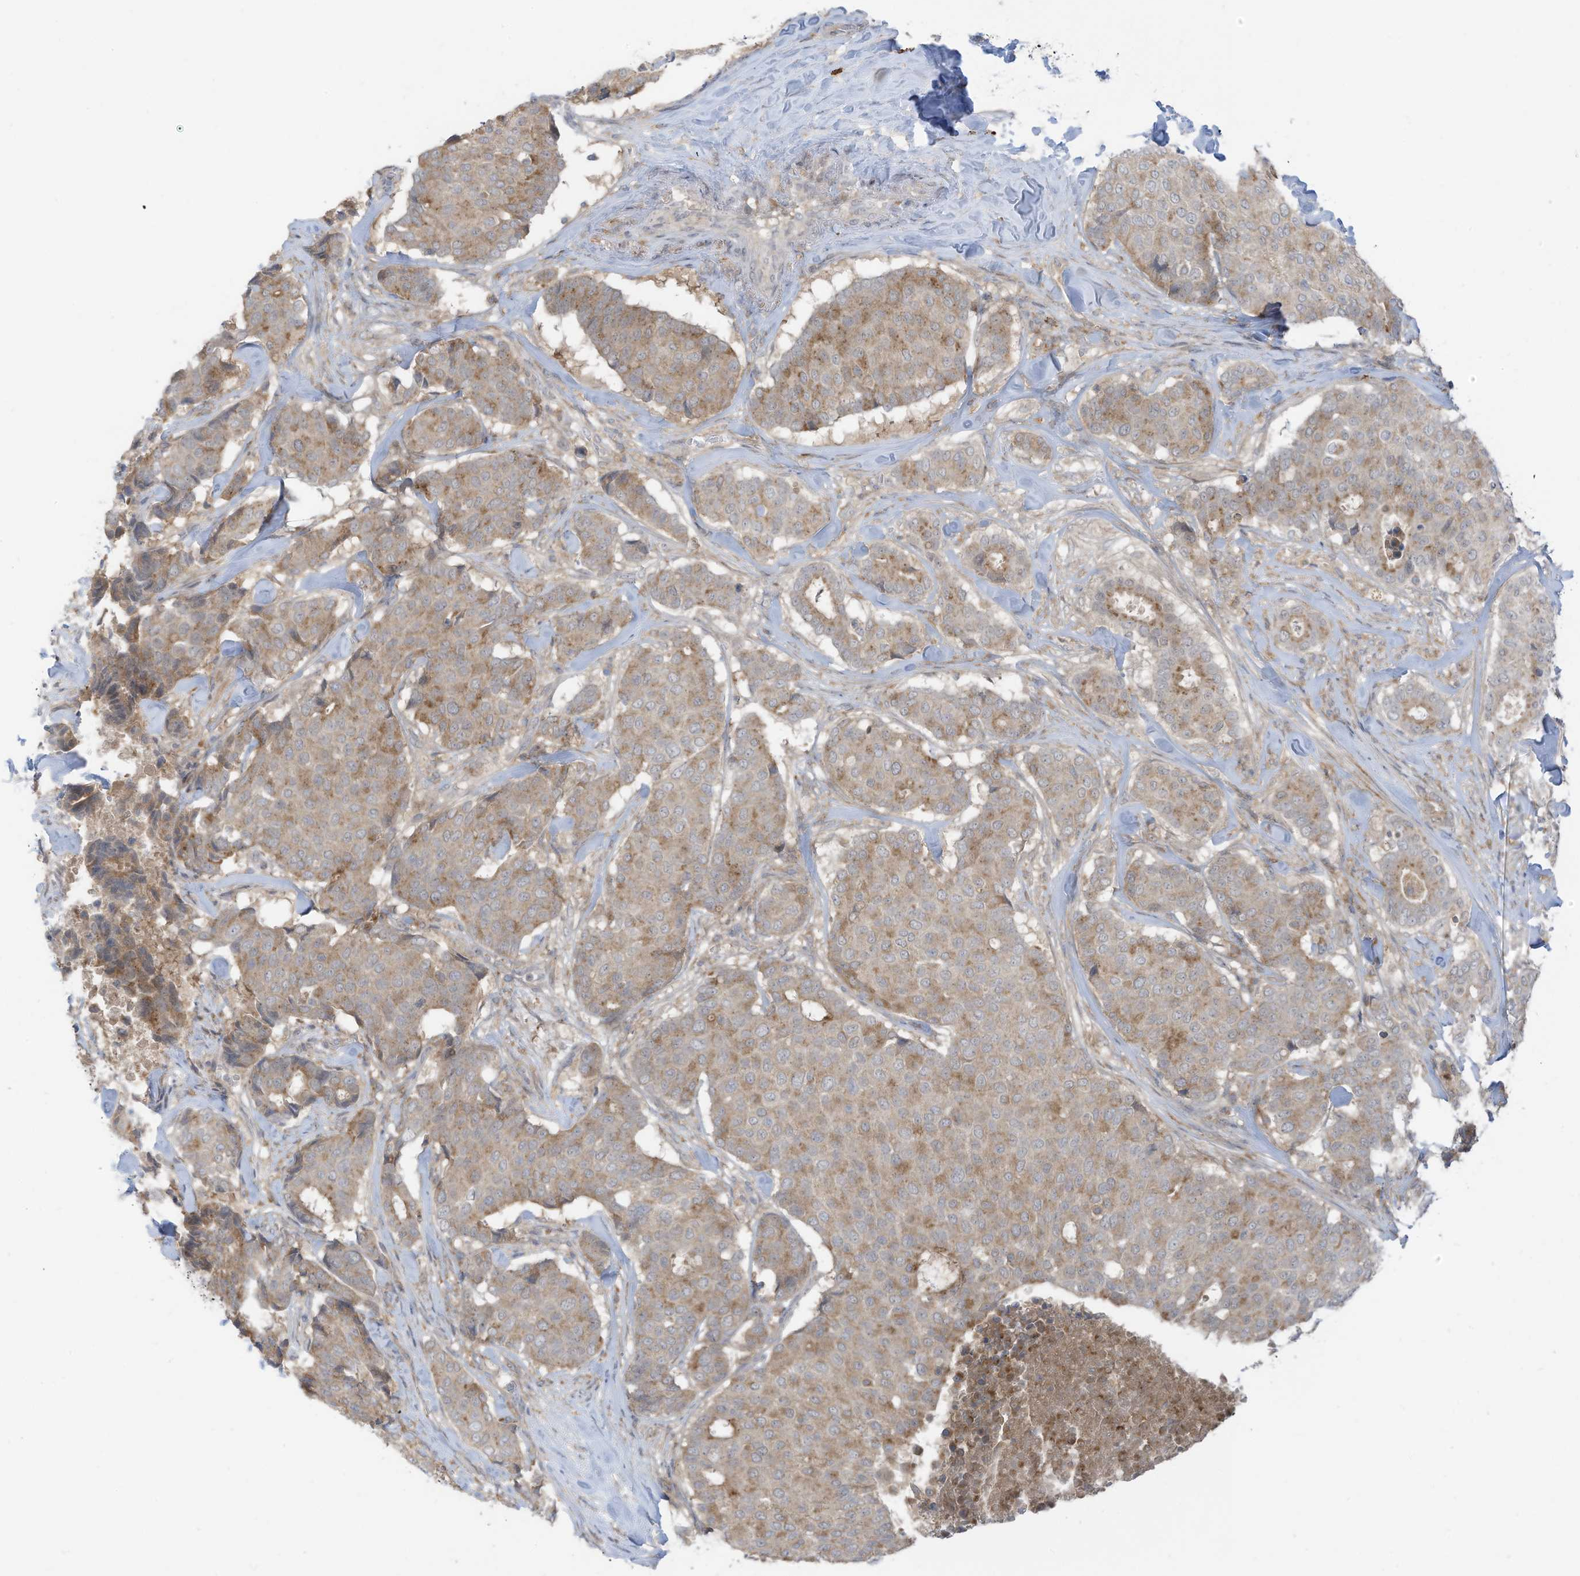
{"staining": {"intensity": "moderate", "quantity": ">75%", "location": "cytoplasmic/membranous"}, "tissue": "breast cancer", "cell_type": "Tumor cells", "image_type": "cancer", "snomed": [{"axis": "morphology", "description": "Duct carcinoma"}, {"axis": "topography", "description": "Breast"}], "caption": "Immunohistochemistry staining of breast cancer (invasive ductal carcinoma), which exhibits medium levels of moderate cytoplasmic/membranous staining in approximately >75% of tumor cells indicating moderate cytoplasmic/membranous protein expression. The staining was performed using DAB (brown) for protein detection and nuclei were counterstained in hematoxylin (blue).", "gene": "DZIP3", "patient": {"sex": "female", "age": 75}}